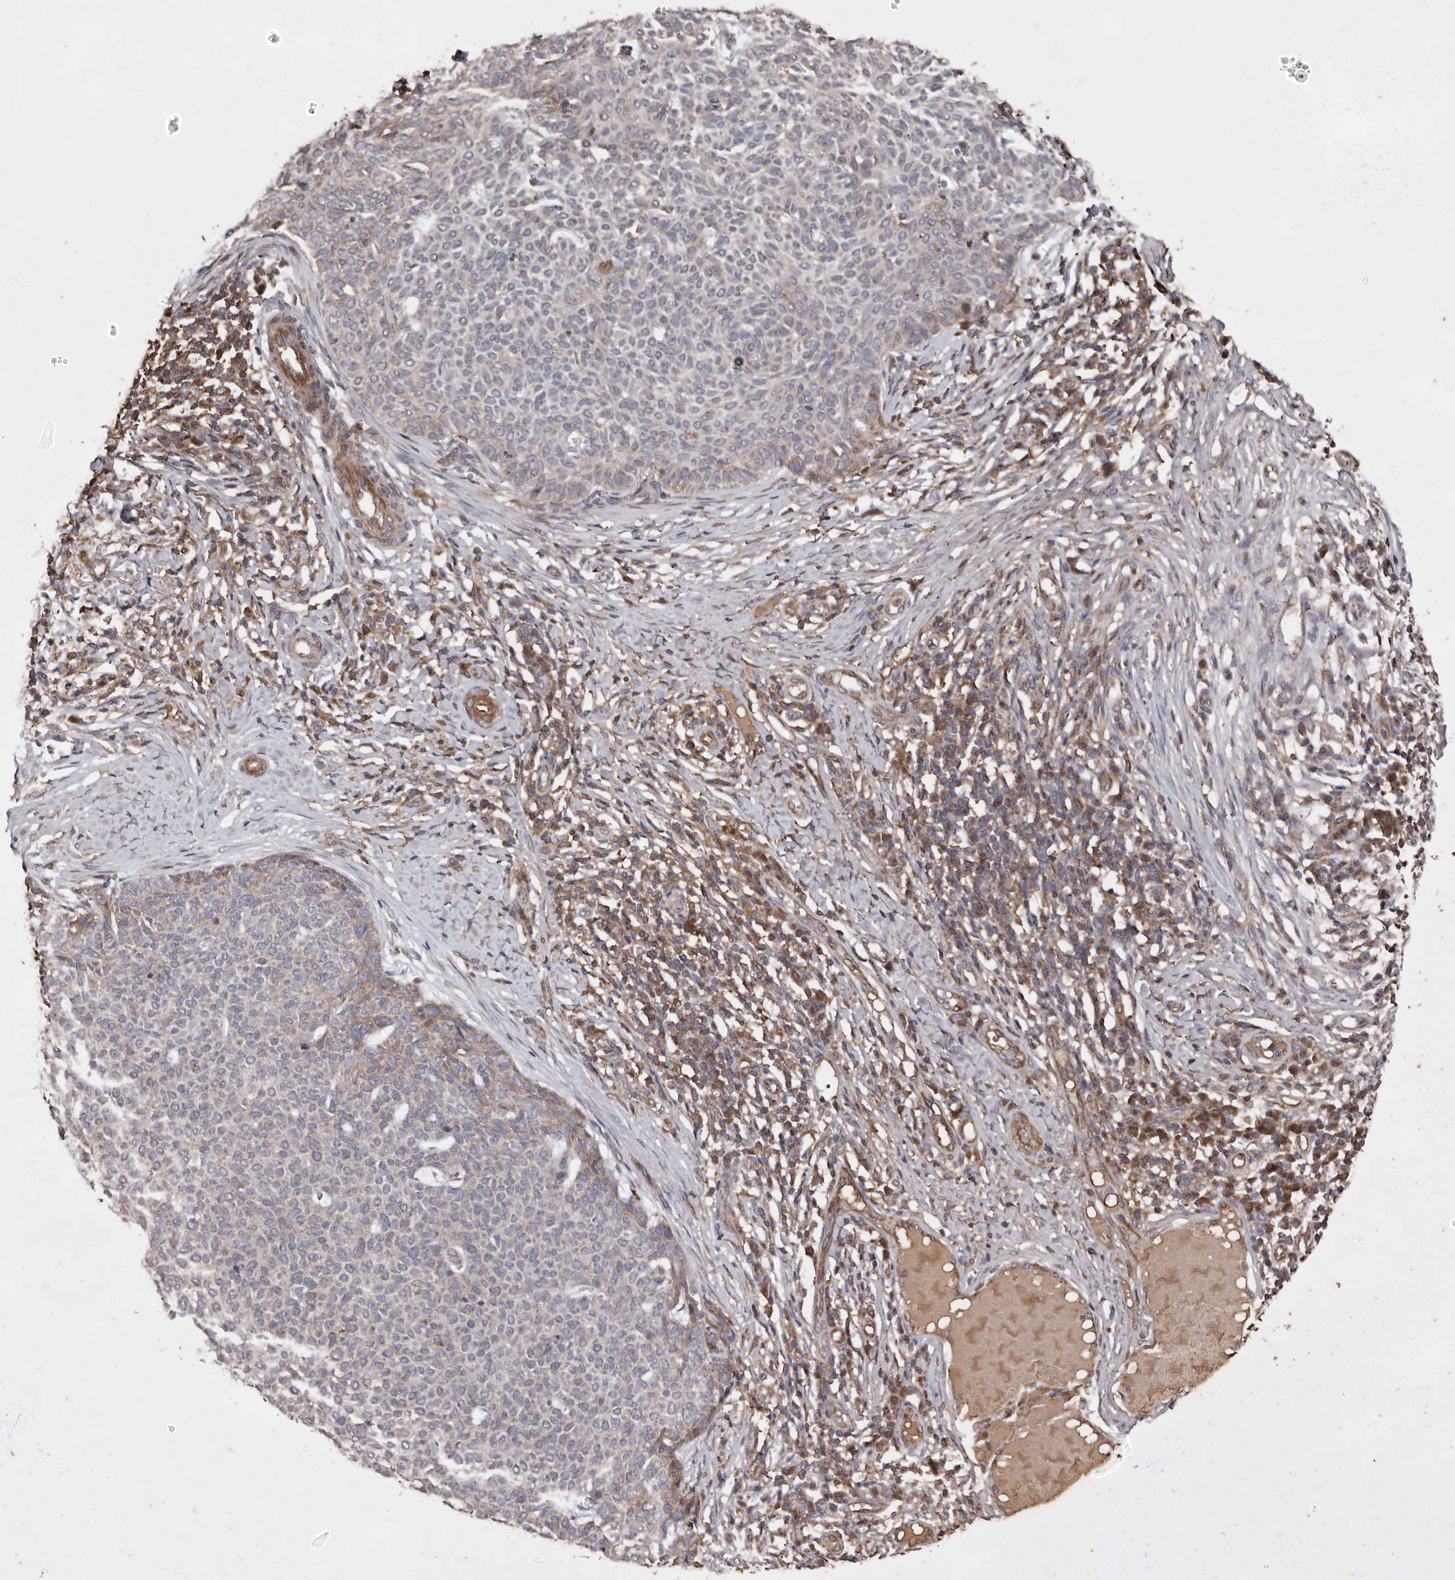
{"staining": {"intensity": "moderate", "quantity": "<25%", "location": "cytoplasmic/membranous"}, "tissue": "skin cancer", "cell_type": "Tumor cells", "image_type": "cancer", "snomed": [{"axis": "morphology", "description": "Normal tissue, NOS"}, {"axis": "morphology", "description": "Basal cell carcinoma"}, {"axis": "topography", "description": "Skin"}], "caption": "This is a photomicrograph of IHC staining of basal cell carcinoma (skin), which shows moderate positivity in the cytoplasmic/membranous of tumor cells.", "gene": "RANBP17", "patient": {"sex": "male", "age": 50}}